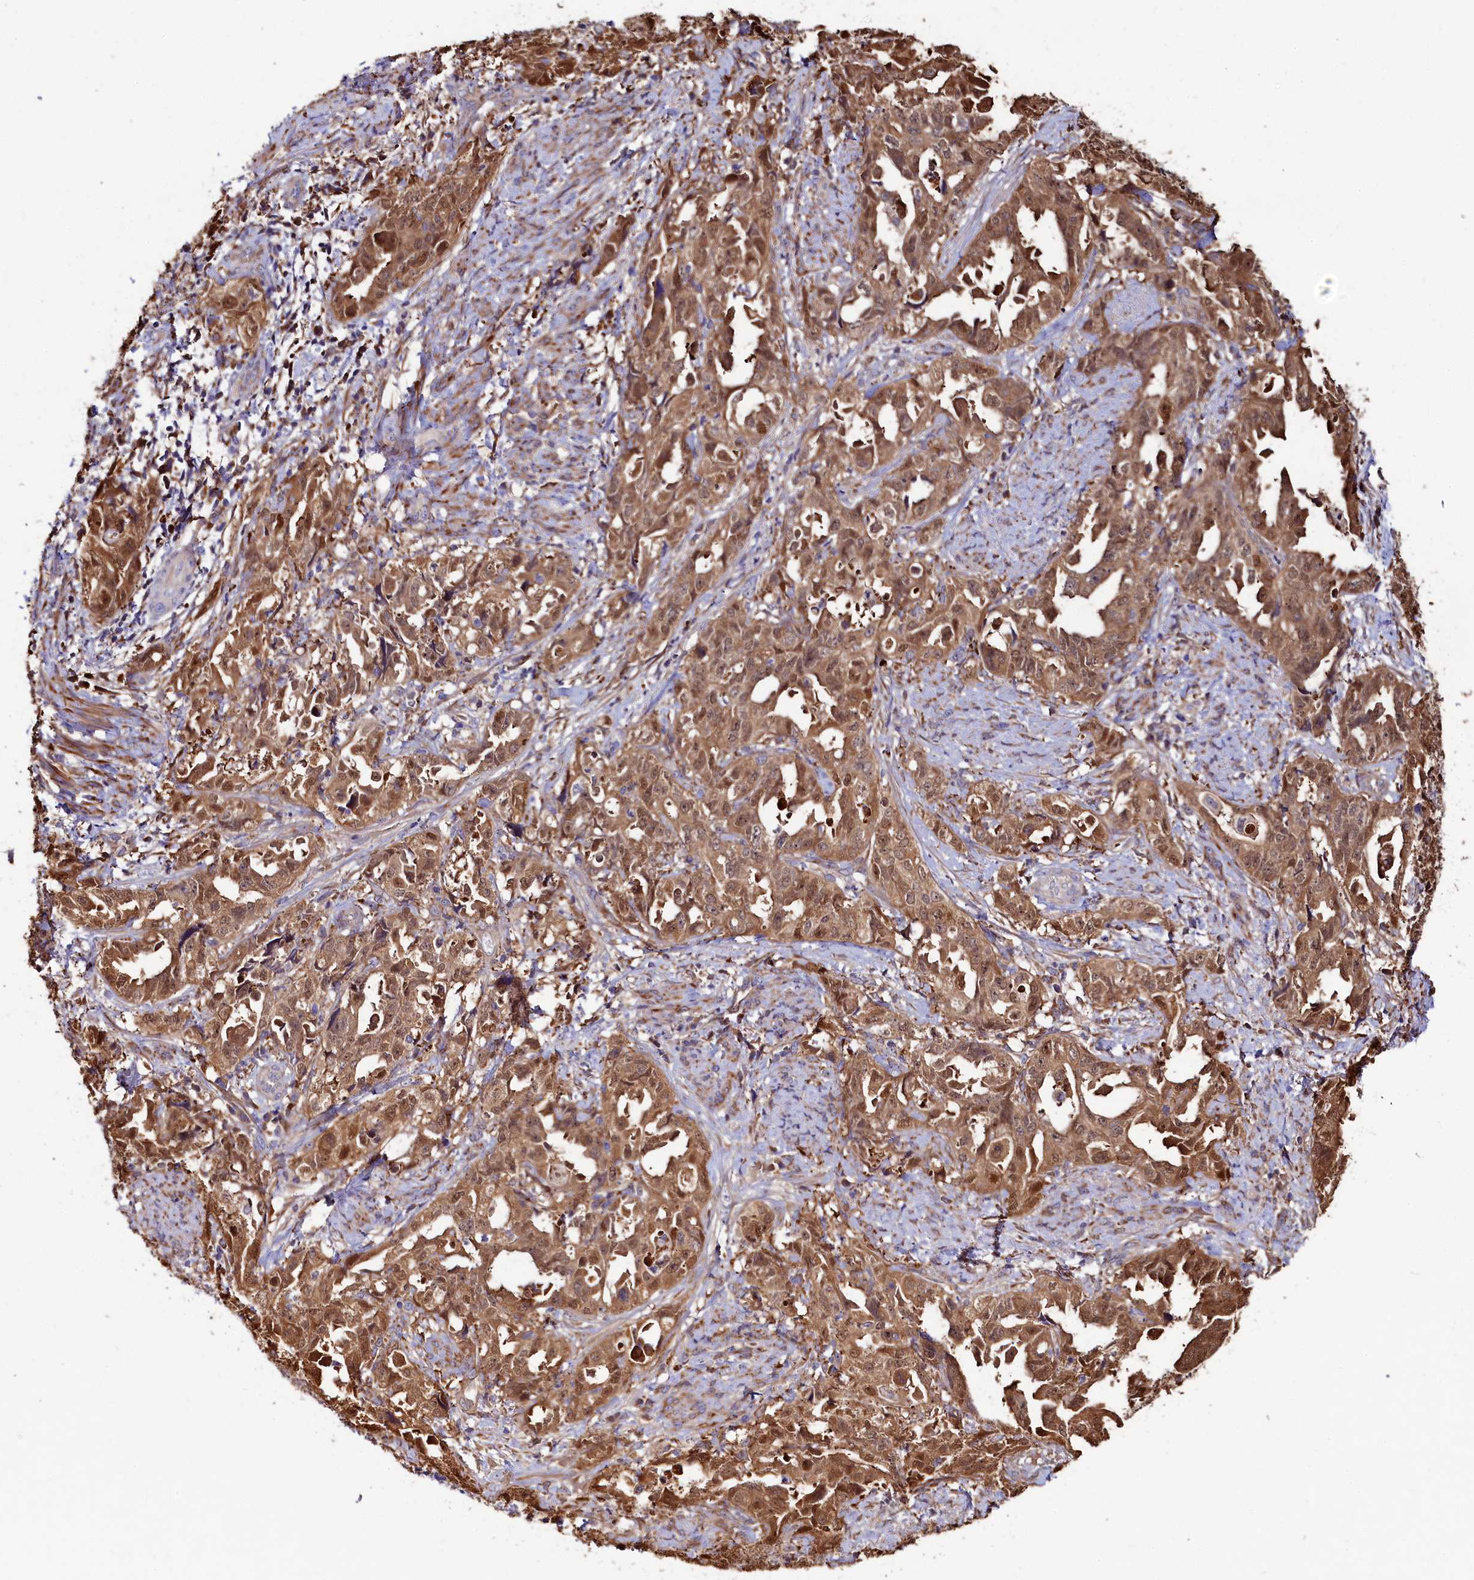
{"staining": {"intensity": "moderate", "quantity": ">75%", "location": "cytoplasmic/membranous,nuclear"}, "tissue": "endometrial cancer", "cell_type": "Tumor cells", "image_type": "cancer", "snomed": [{"axis": "morphology", "description": "Adenocarcinoma, NOS"}, {"axis": "topography", "description": "Endometrium"}], "caption": "An immunohistochemistry (IHC) histopathology image of neoplastic tissue is shown. Protein staining in brown highlights moderate cytoplasmic/membranous and nuclear positivity in adenocarcinoma (endometrial) within tumor cells.", "gene": "ASTE1", "patient": {"sex": "female", "age": 65}}